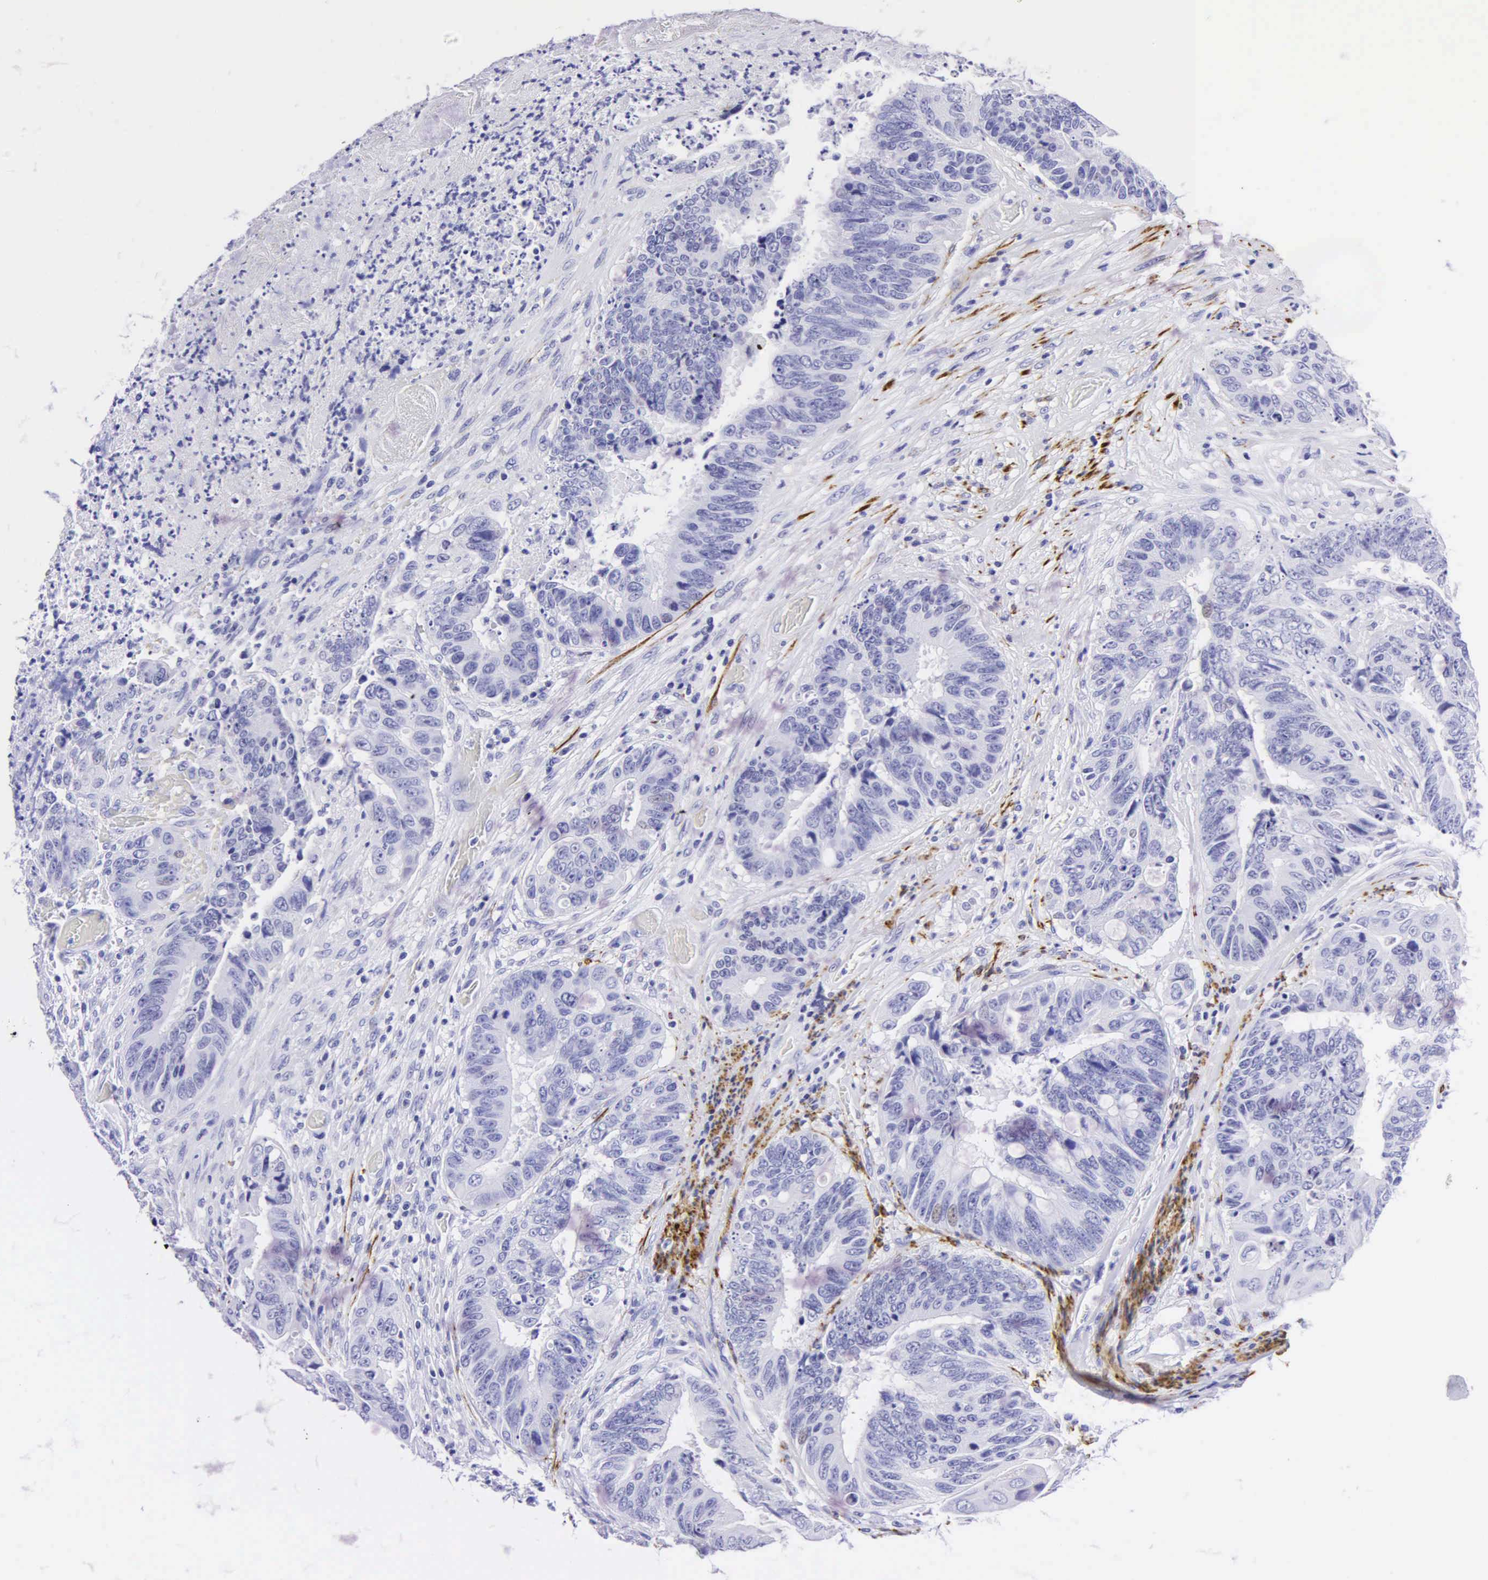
{"staining": {"intensity": "negative", "quantity": "none", "location": "none"}, "tissue": "colorectal cancer", "cell_type": "Tumor cells", "image_type": "cancer", "snomed": [{"axis": "morphology", "description": "Adenocarcinoma, NOS"}, {"axis": "topography", "description": "Rectum"}], "caption": "DAB (3,3'-diaminobenzidine) immunohistochemical staining of human colorectal adenocarcinoma shows no significant expression in tumor cells.", "gene": "DES", "patient": {"sex": "female", "age": 65}}